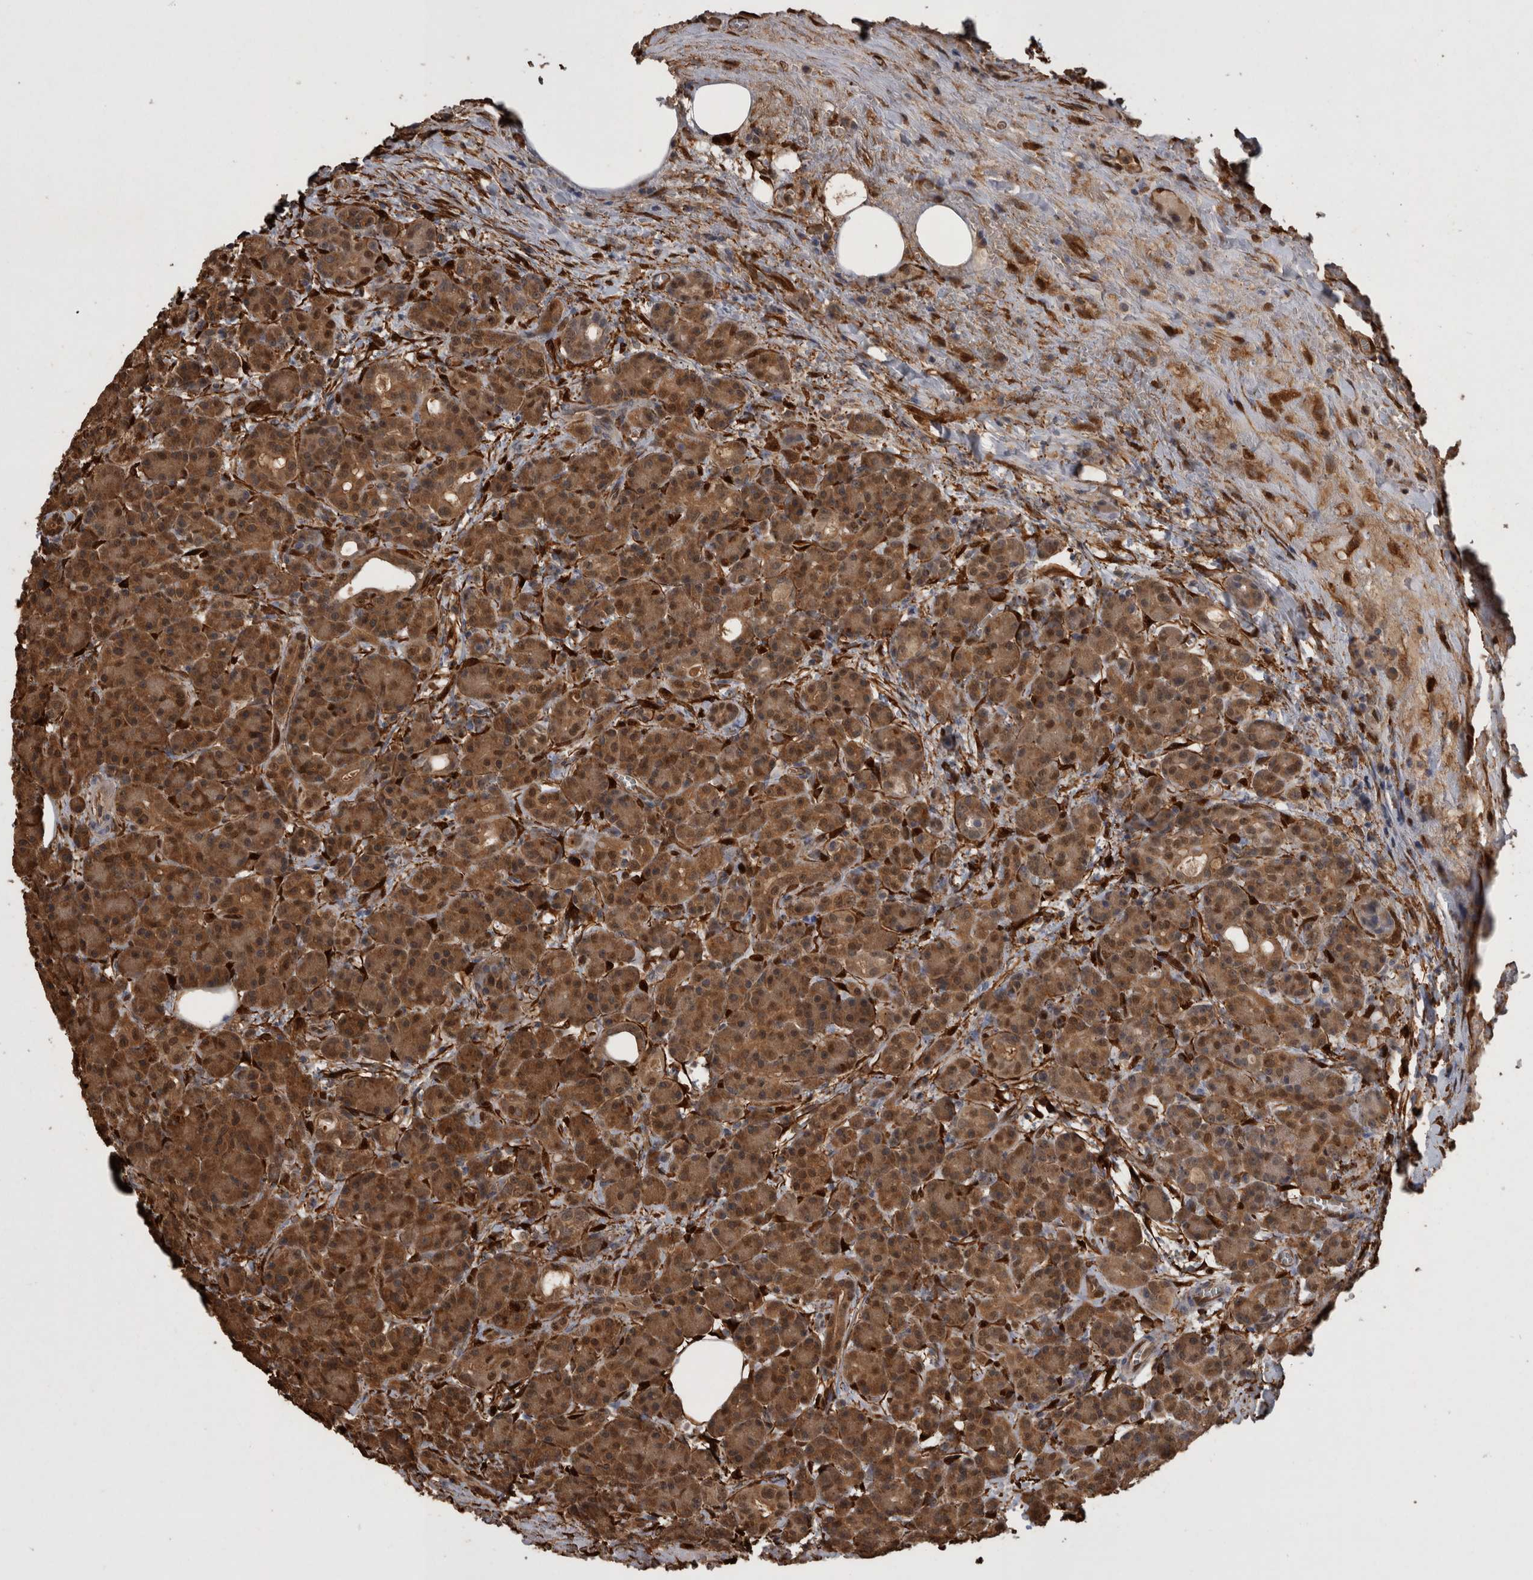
{"staining": {"intensity": "strong", "quantity": ">75%", "location": "cytoplasmic/membranous"}, "tissue": "pancreas", "cell_type": "Exocrine glandular cells", "image_type": "normal", "snomed": [{"axis": "morphology", "description": "Normal tissue, NOS"}, {"axis": "topography", "description": "Pancreas"}], "caption": "Strong cytoplasmic/membranous staining is seen in approximately >75% of exocrine glandular cells in unremarkable pancreas.", "gene": "LXN", "patient": {"sex": "male", "age": 63}}